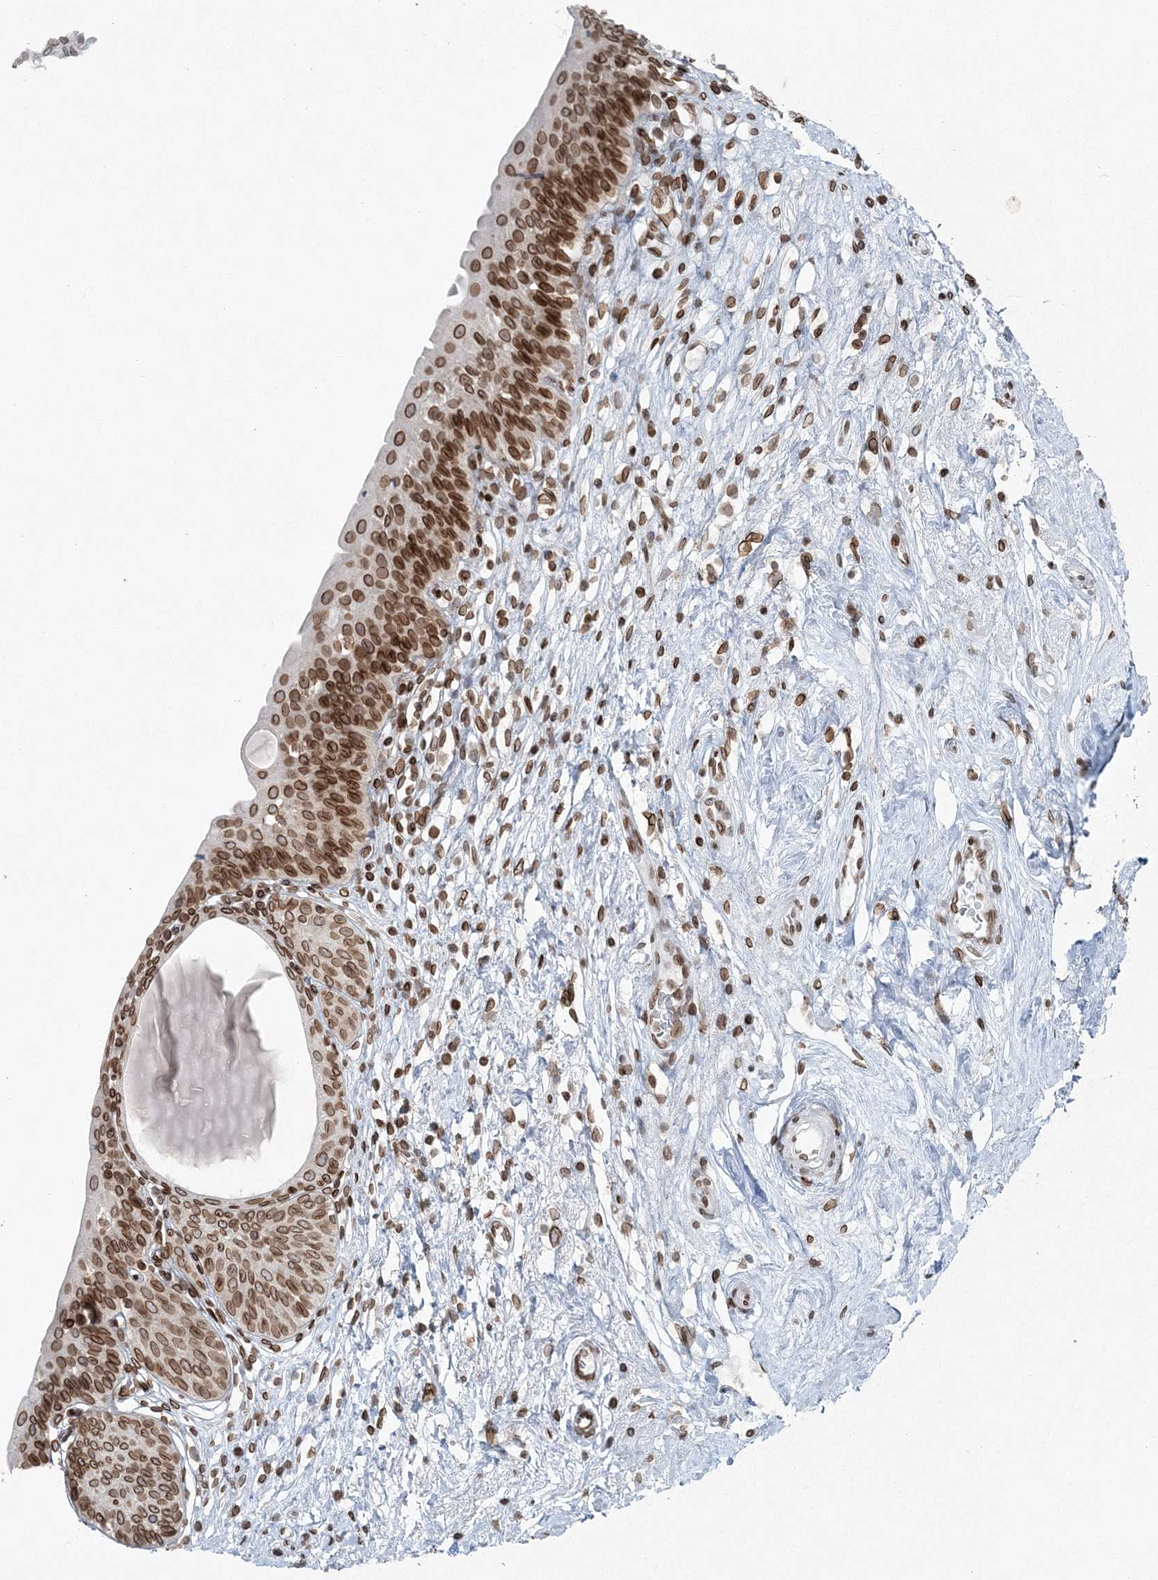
{"staining": {"intensity": "moderate", "quantity": ">75%", "location": "cytoplasmic/membranous,nuclear"}, "tissue": "urinary bladder", "cell_type": "Urothelial cells", "image_type": "normal", "snomed": [{"axis": "morphology", "description": "Normal tissue, NOS"}, {"axis": "topography", "description": "Urinary bladder"}], "caption": "The immunohistochemical stain labels moderate cytoplasmic/membranous,nuclear expression in urothelial cells of unremarkable urinary bladder. The staining was performed using DAB (3,3'-diaminobenzidine) to visualize the protein expression in brown, while the nuclei were stained in blue with hematoxylin (Magnification: 20x).", "gene": "GJD4", "patient": {"sex": "male", "age": 83}}